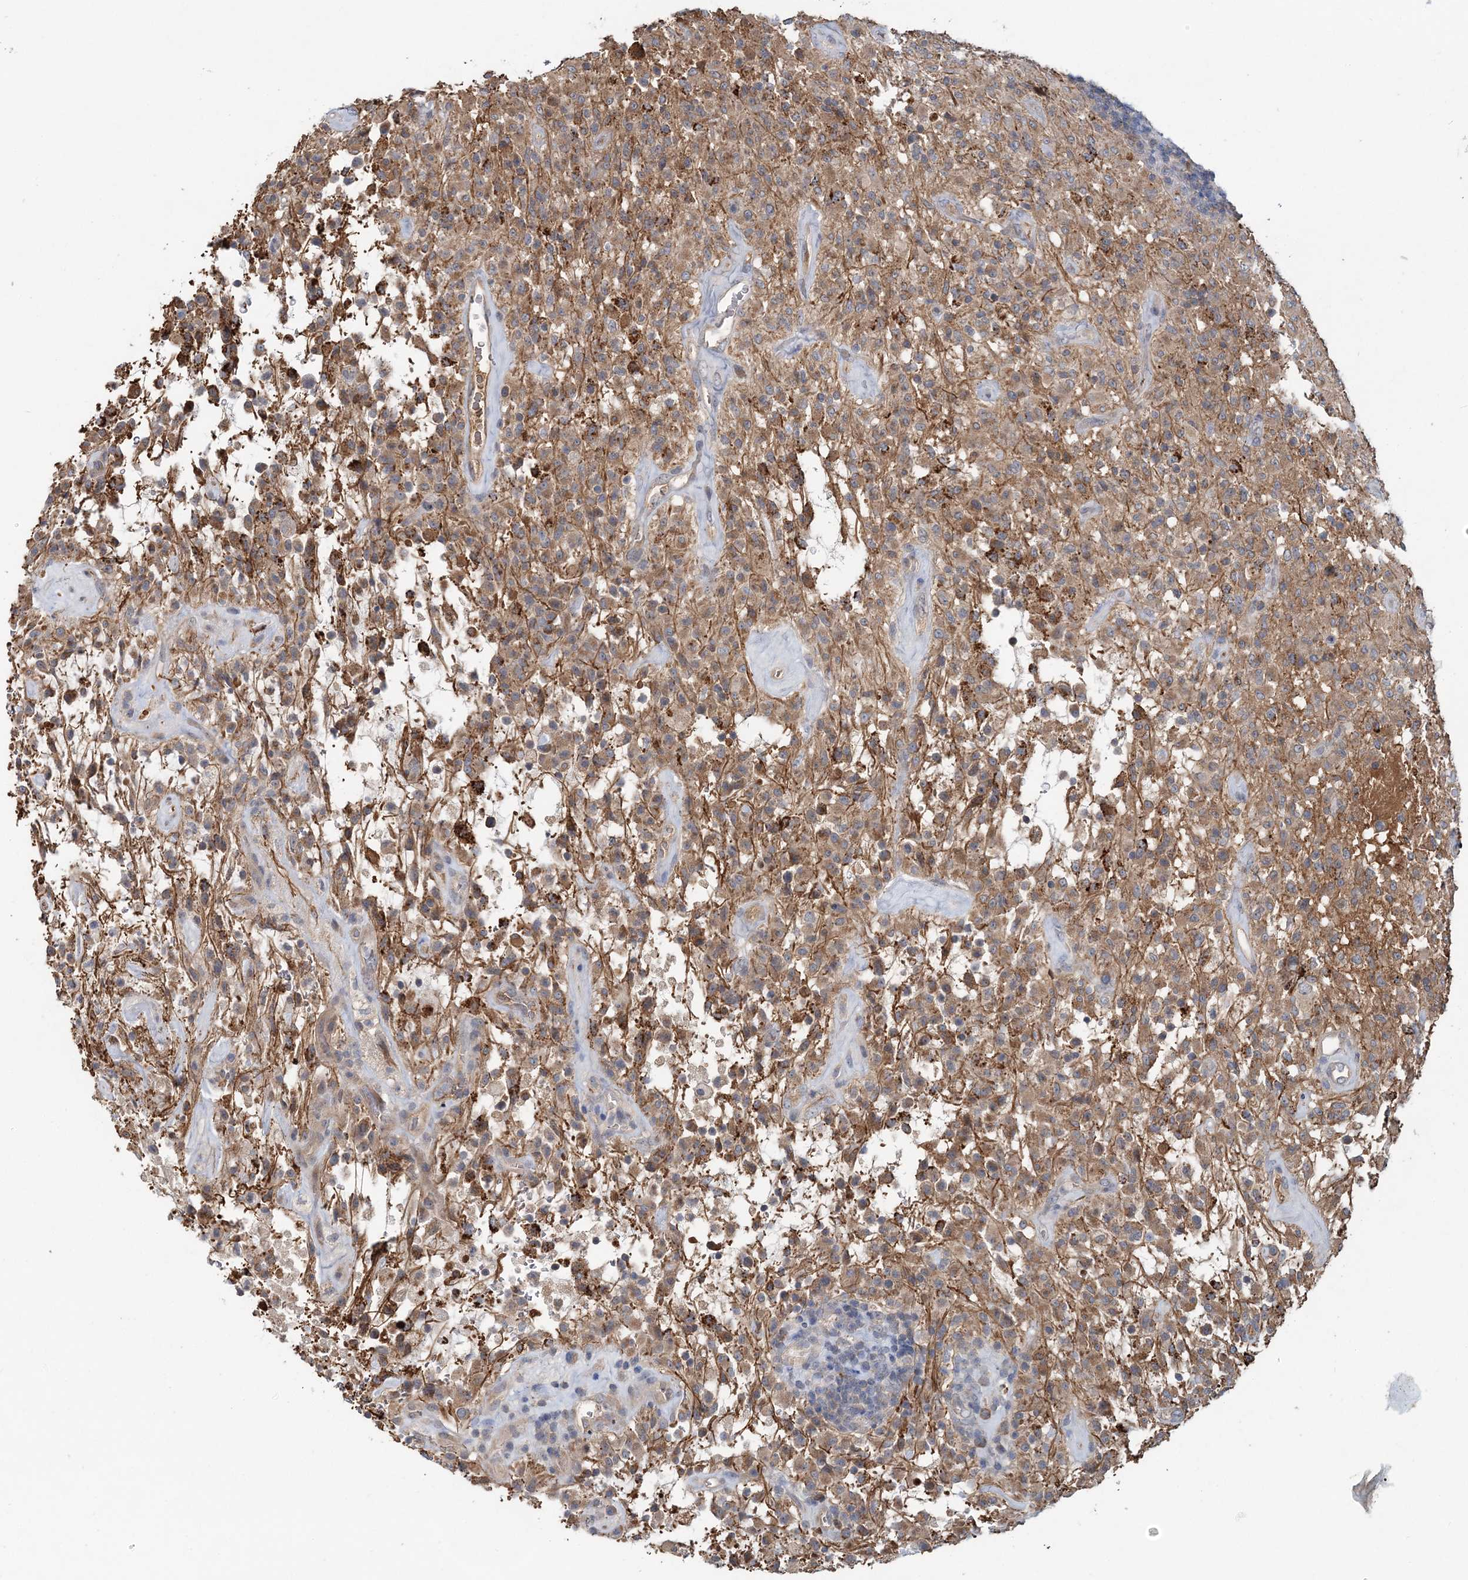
{"staining": {"intensity": "strong", "quantity": "<25%", "location": "cytoplasmic/membranous"}, "tissue": "glioma", "cell_type": "Tumor cells", "image_type": "cancer", "snomed": [{"axis": "morphology", "description": "Glioma, malignant, High grade"}, {"axis": "topography", "description": "Brain"}], "caption": "Immunohistochemistry (IHC) of human malignant high-grade glioma demonstrates medium levels of strong cytoplasmic/membranous staining in about <25% of tumor cells.", "gene": "RNF25", "patient": {"sex": "female", "age": 57}}